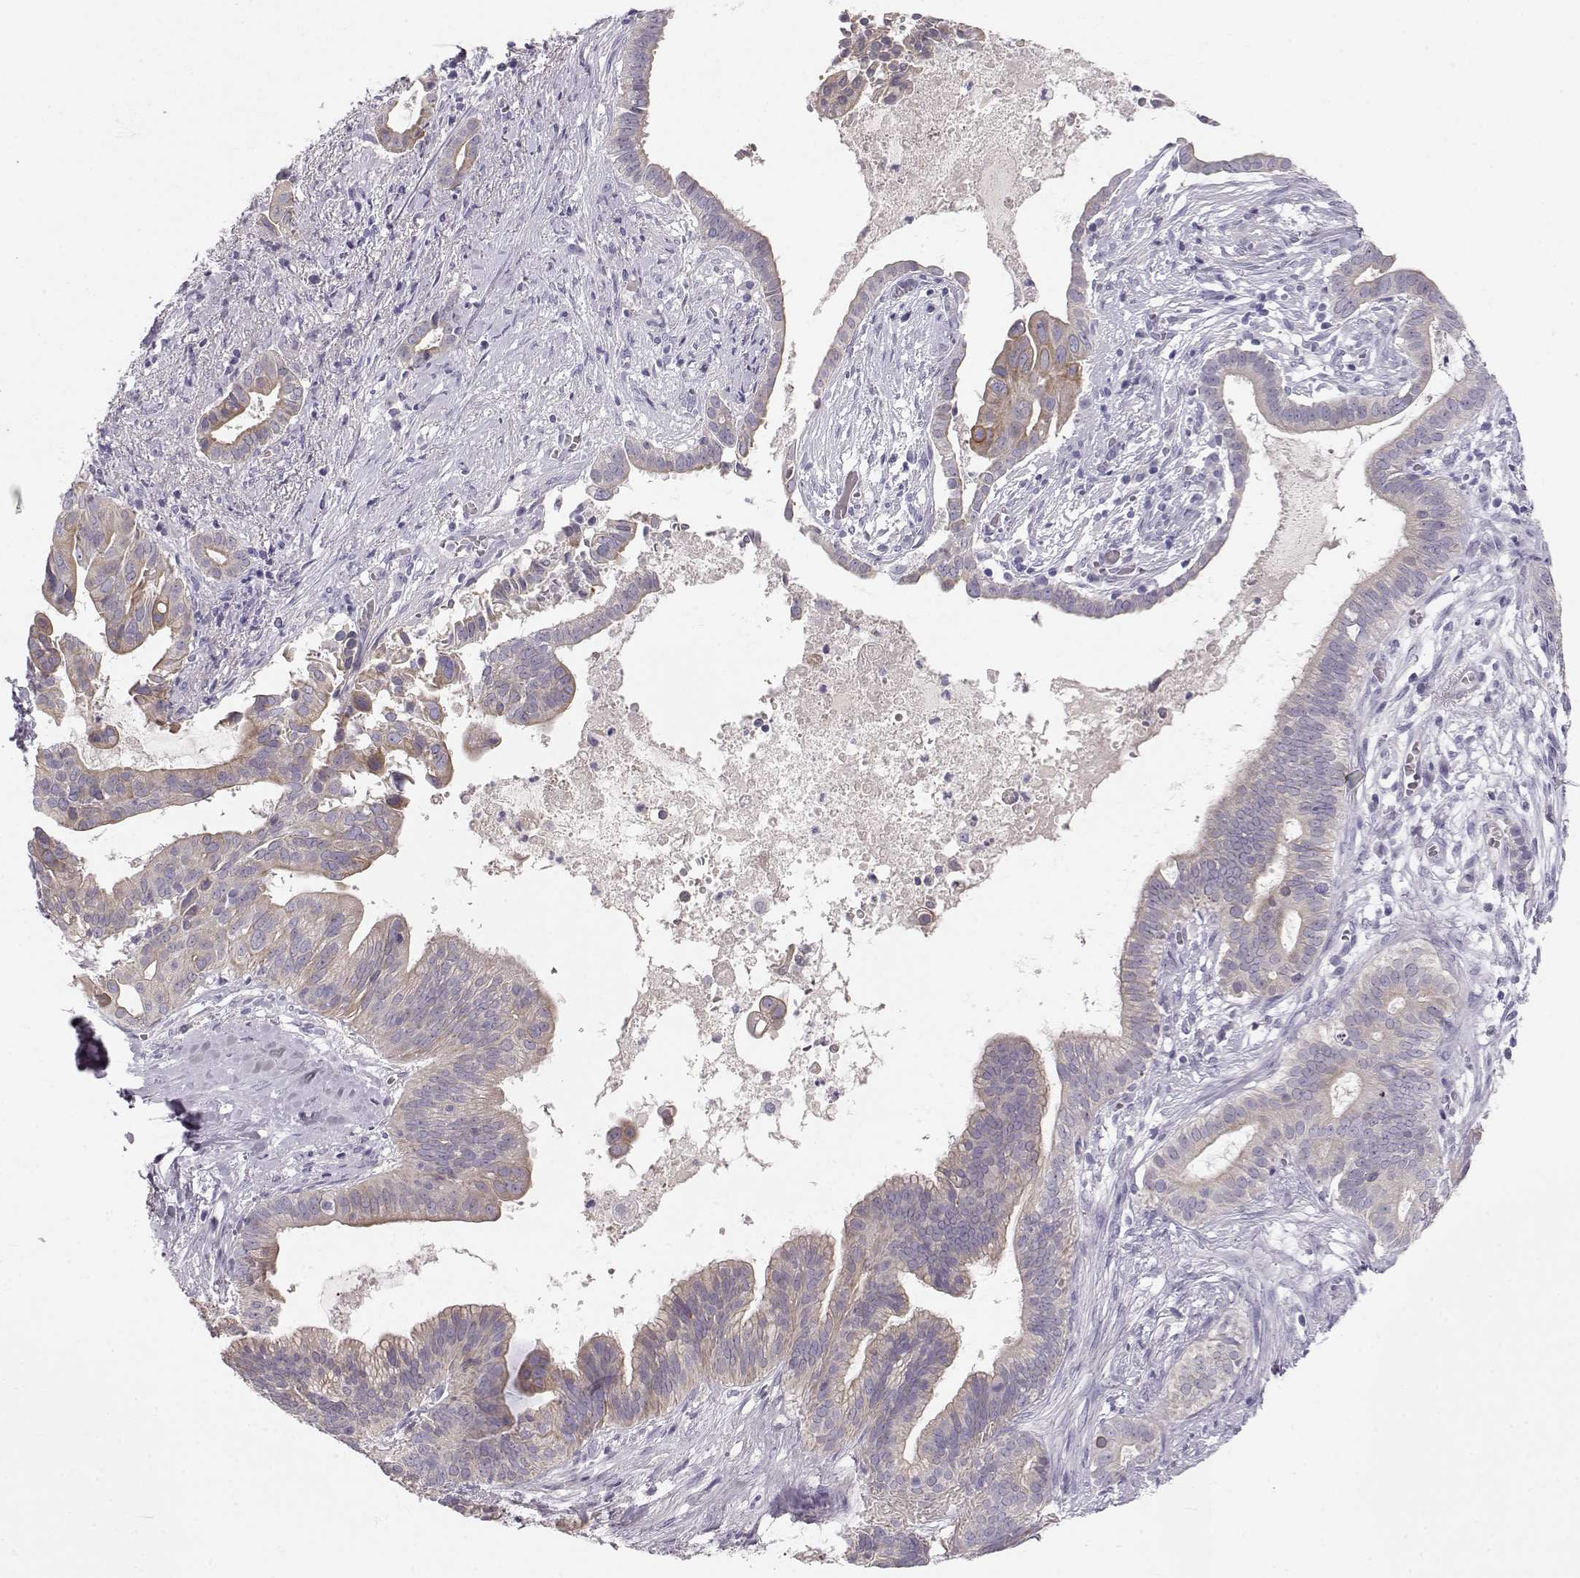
{"staining": {"intensity": "weak", "quantity": ">75%", "location": "cytoplasmic/membranous"}, "tissue": "pancreatic cancer", "cell_type": "Tumor cells", "image_type": "cancer", "snomed": [{"axis": "morphology", "description": "Adenocarcinoma, NOS"}, {"axis": "topography", "description": "Pancreas"}], "caption": "An immunohistochemistry (IHC) histopathology image of neoplastic tissue is shown. Protein staining in brown shows weak cytoplasmic/membranous positivity in pancreatic cancer within tumor cells.", "gene": "GPR26", "patient": {"sex": "male", "age": 61}}